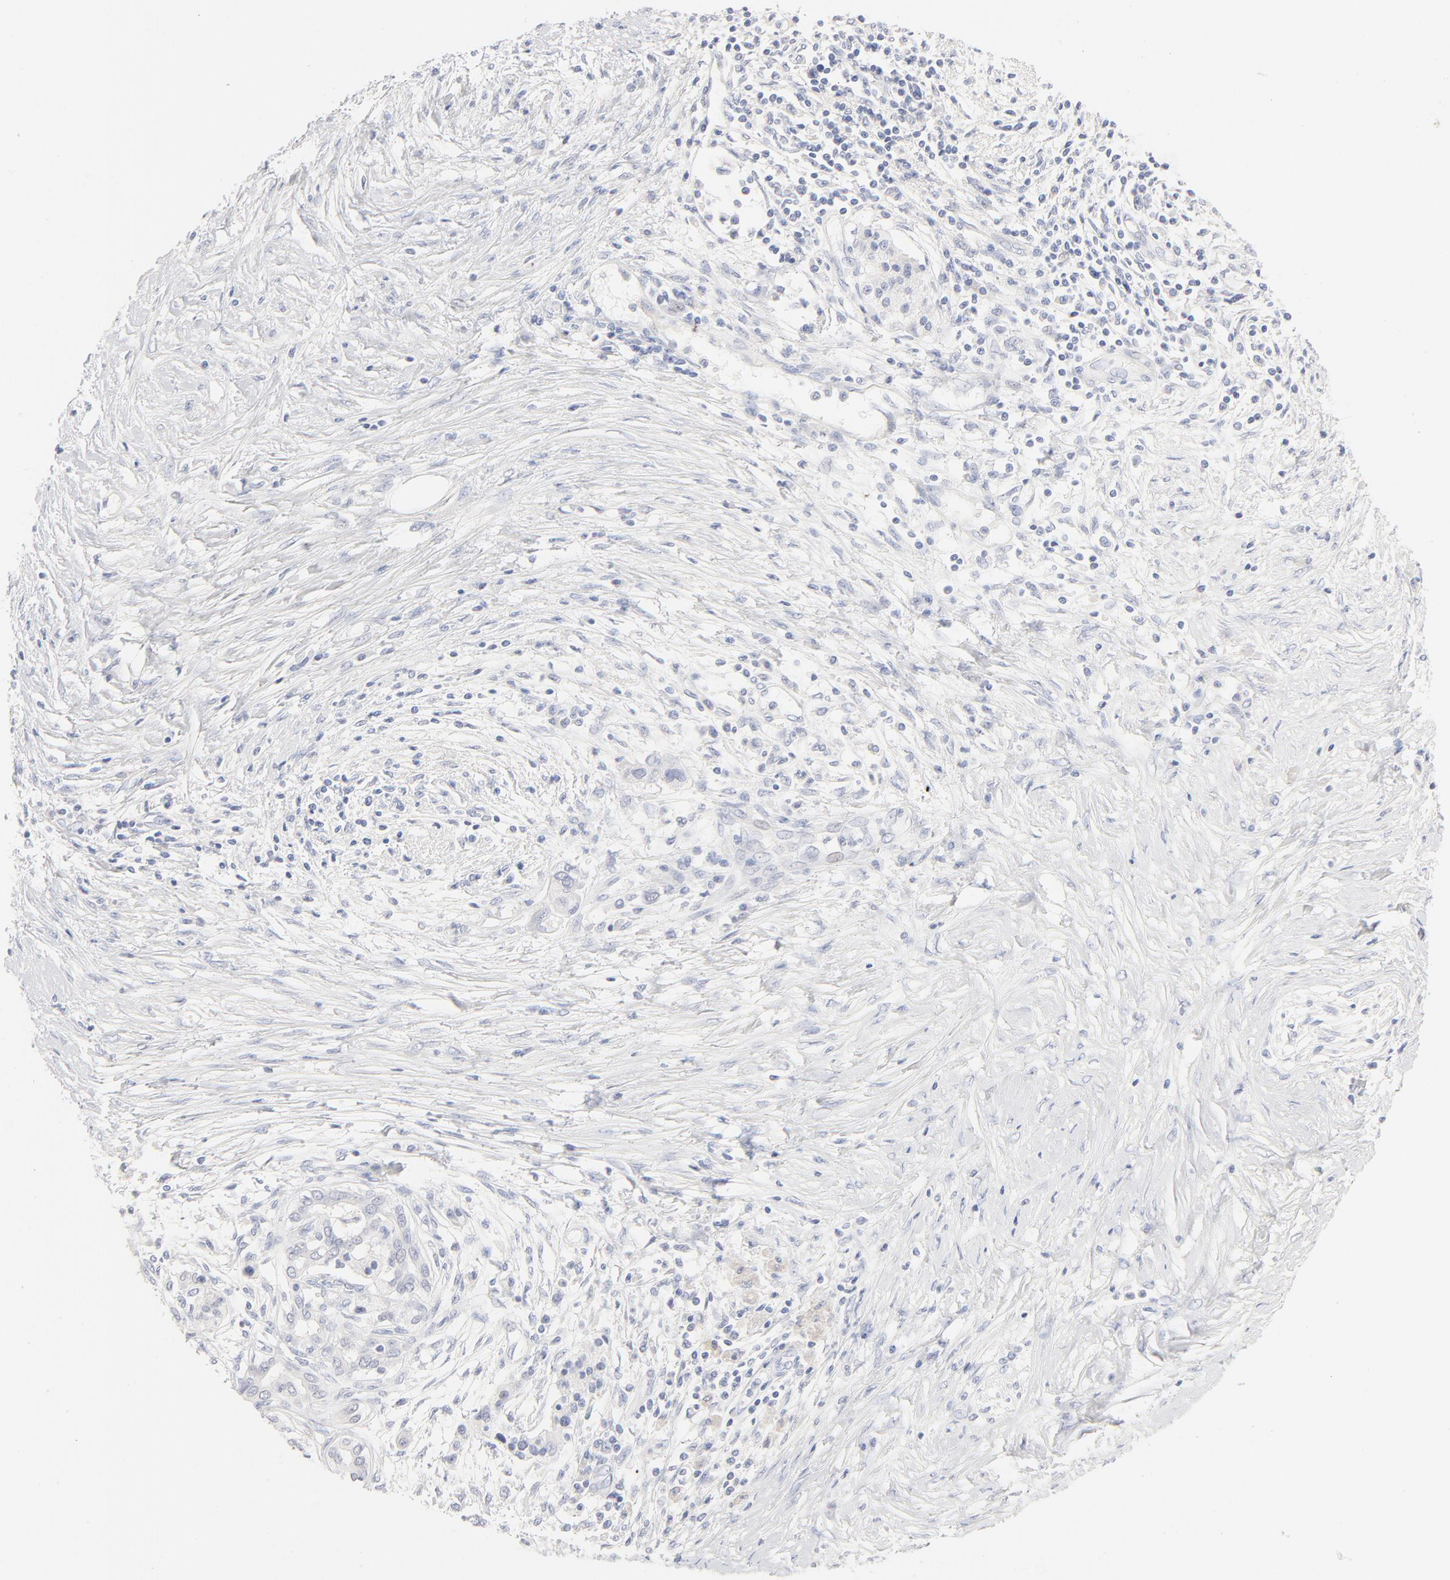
{"staining": {"intensity": "negative", "quantity": "none", "location": "none"}, "tissue": "pancreatic cancer", "cell_type": "Tumor cells", "image_type": "cancer", "snomed": [{"axis": "morphology", "description": "Adenocarcinoma, NOS"}, {"axis": "topography", "description": "Pancreas"}], "caption": "DAB (3,3'-diaminobenzidine) immunohistochemical staining of human adenocarcinoma (pancreatic) shows no significant positivity in tumor cells.", "gene": "ONECUT1", "patient": {"sex": "female", "age": 59}}